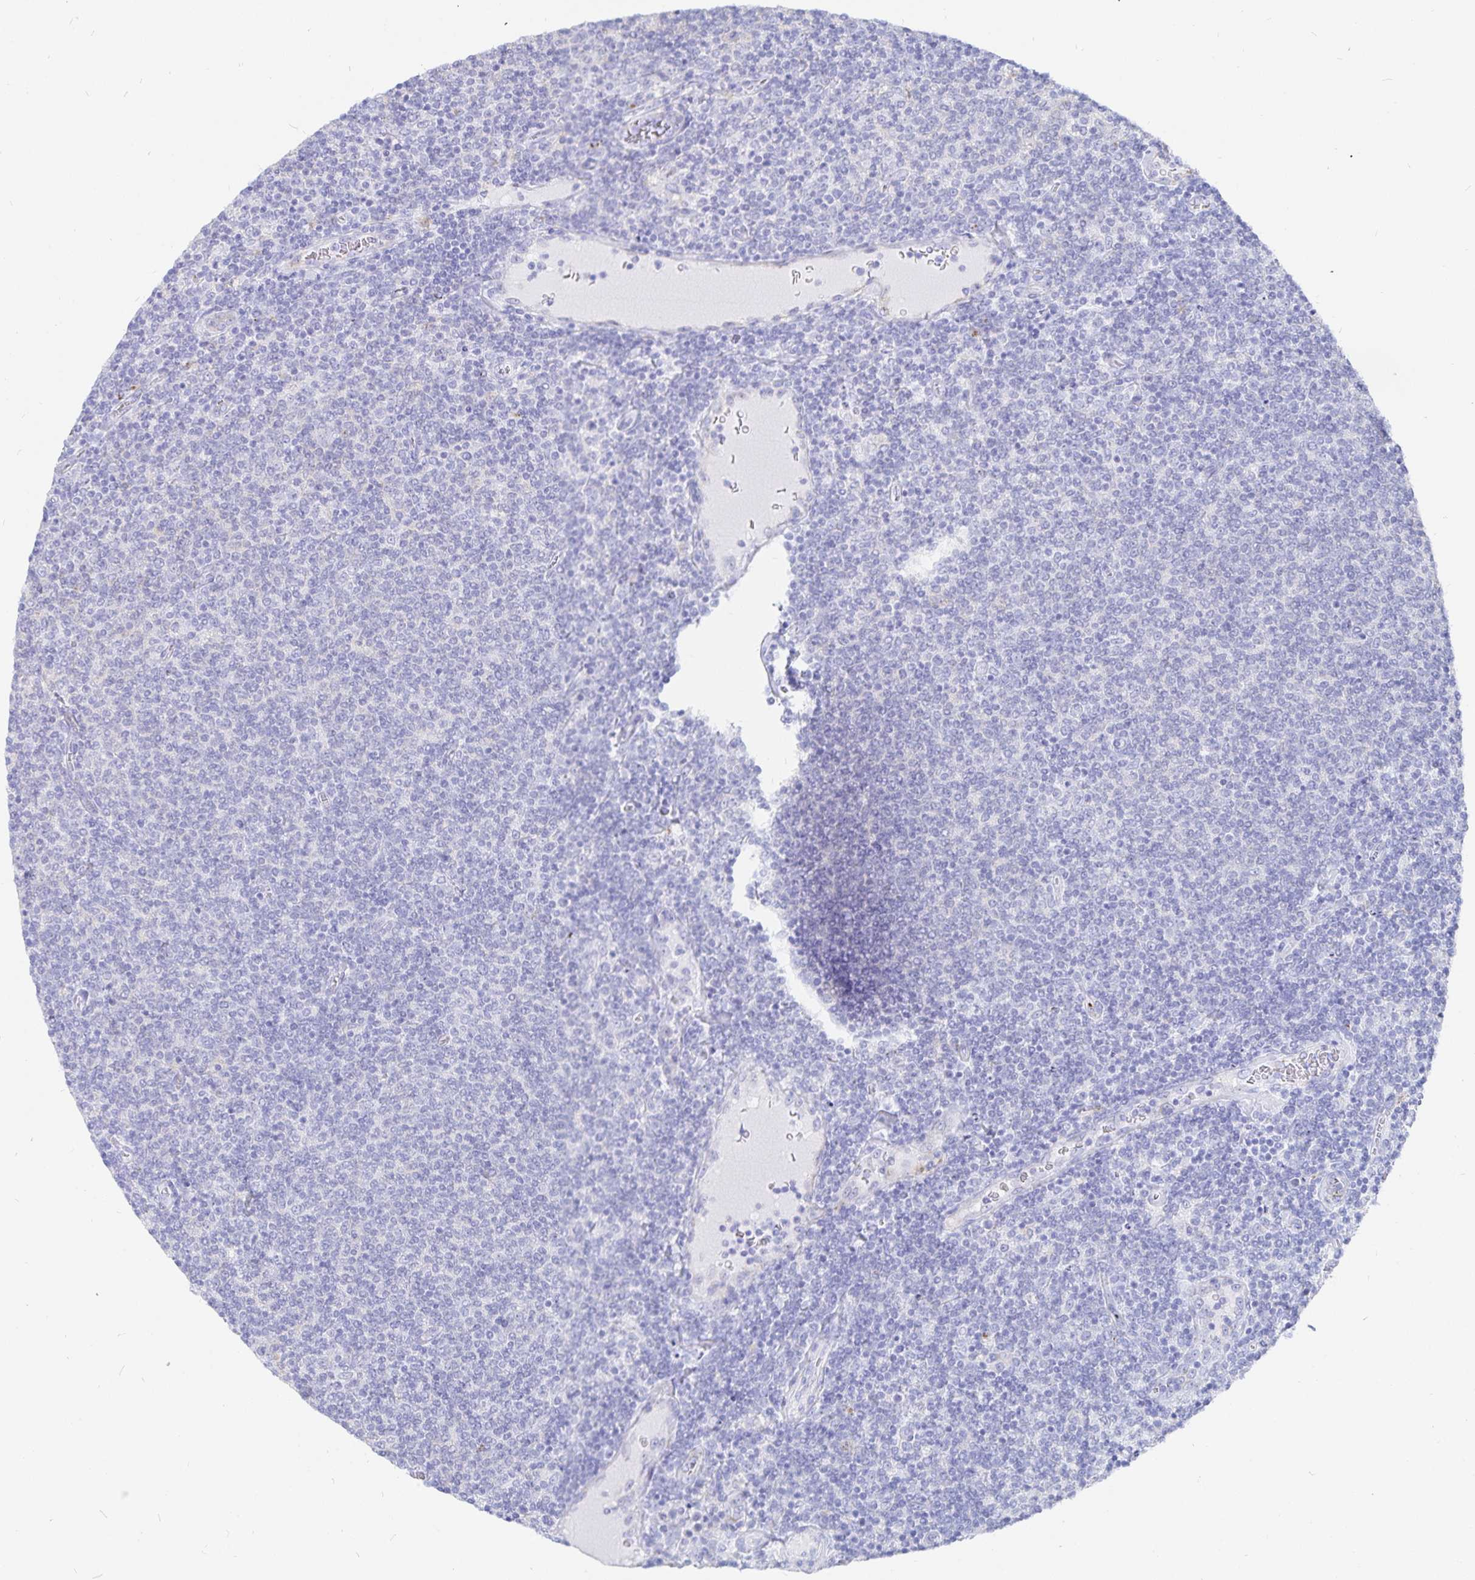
{"staining": {"intensity": "negative", "quantity": "none", "location": "none"}, "tissue": "lymphoma", "cell_type": "Tumor cells", "image_type": "cancer", "snomed": [{"axis": "morphology", "description": "Malignant lymphoma, non-Hodgkin's type, Low grade"}, {"axis": "topography", "description": "Lymph node"}], "caption": "Tumor cells show no significant protein expression in malignant lymphoma, non-Hodgkin's type (low-grade).", "gene": "INSL5", "patient": {"sex": "male", "age": 52}}